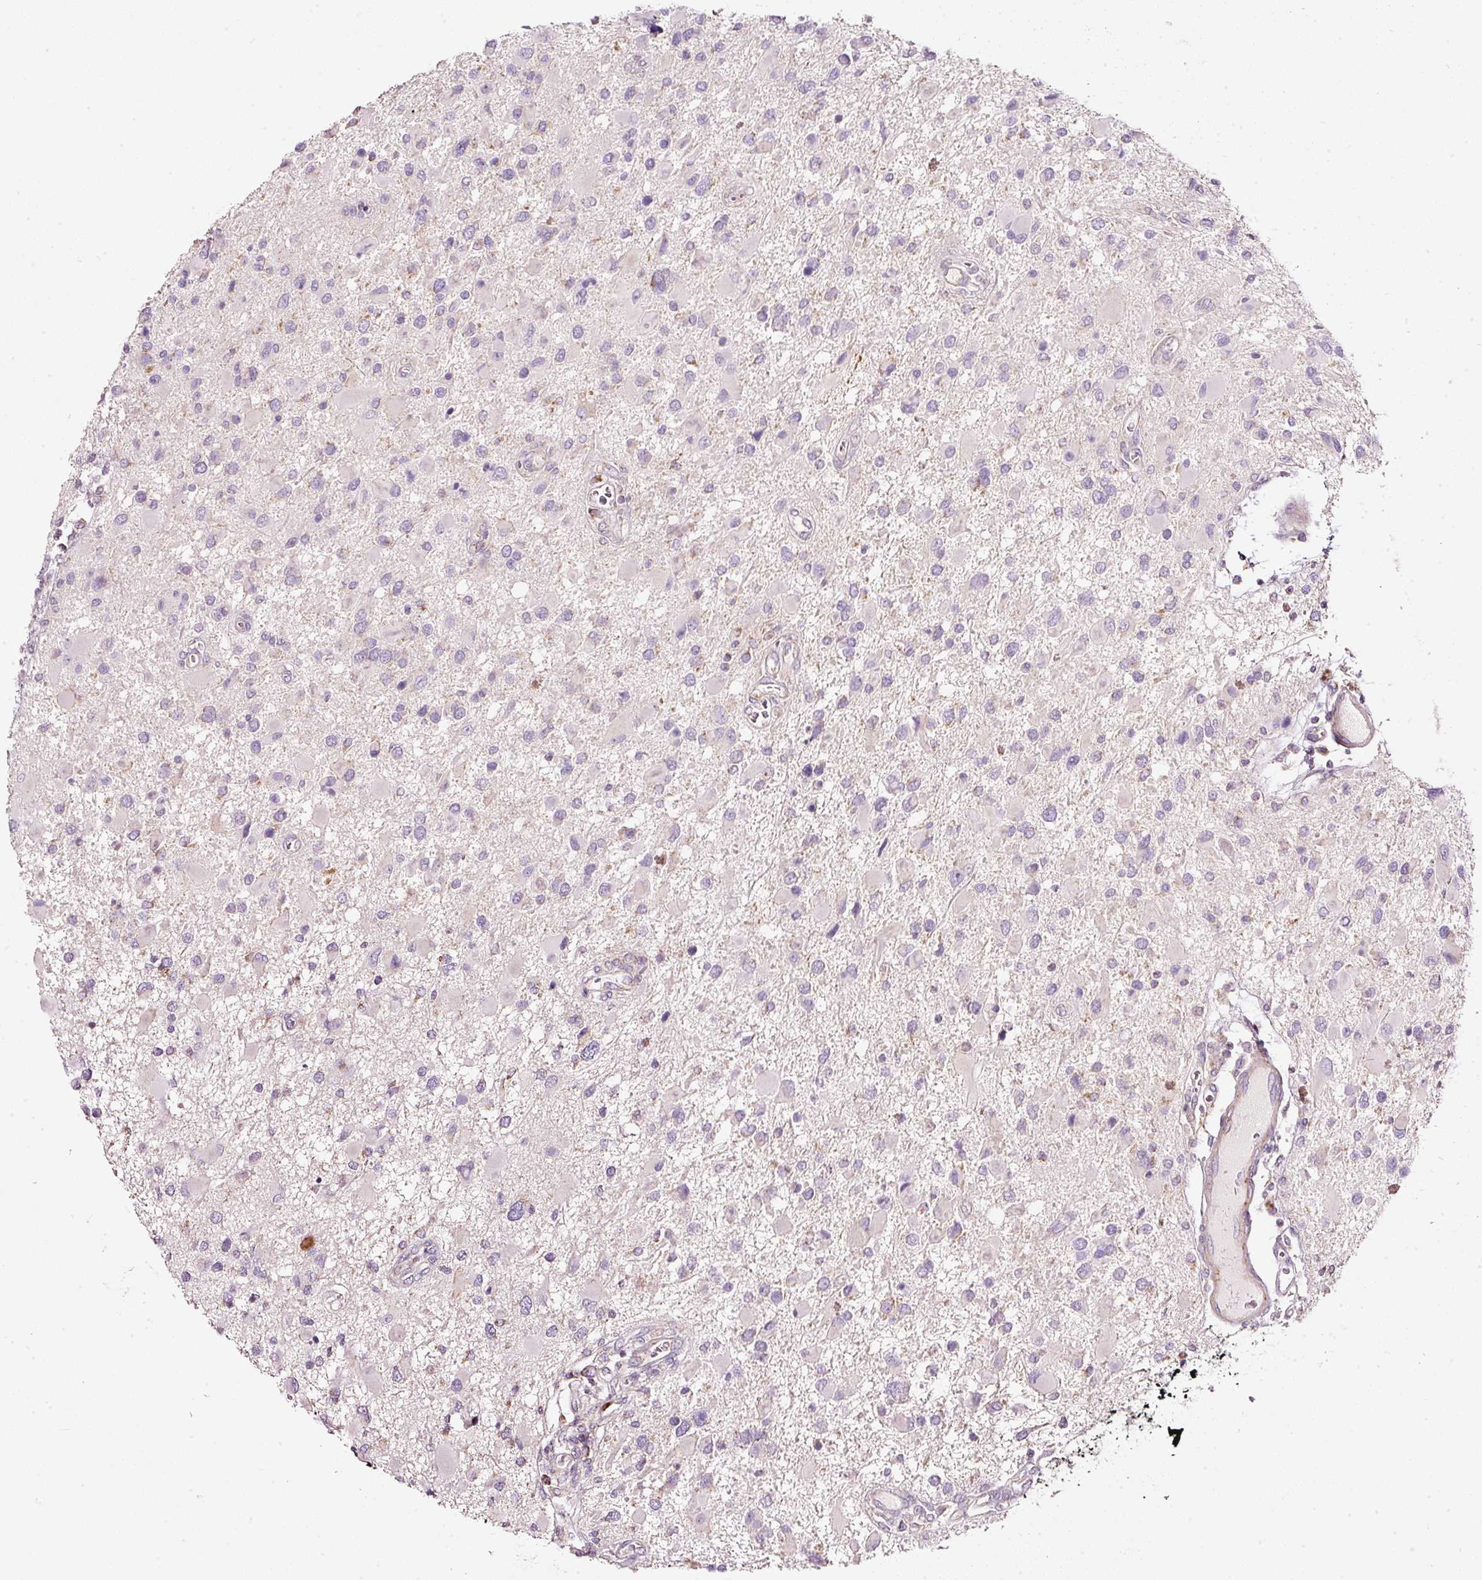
{"staining": {"intensity": "negative", "quantity": "none", "location": "none"}, "tissue": "glioma", "cell_type": "Tumor cells", "image_type": "cancer", "snomed": [{"axis": "morphology", "description": "Glioma, malignant, High grade"}, {"axis": "topography", "description": "Brain"}], "caption": "Tumor cells show no significant protein expression in glioma.", "gene": "NDUFA1", "patient": {"sex": "male", "age": 53}}